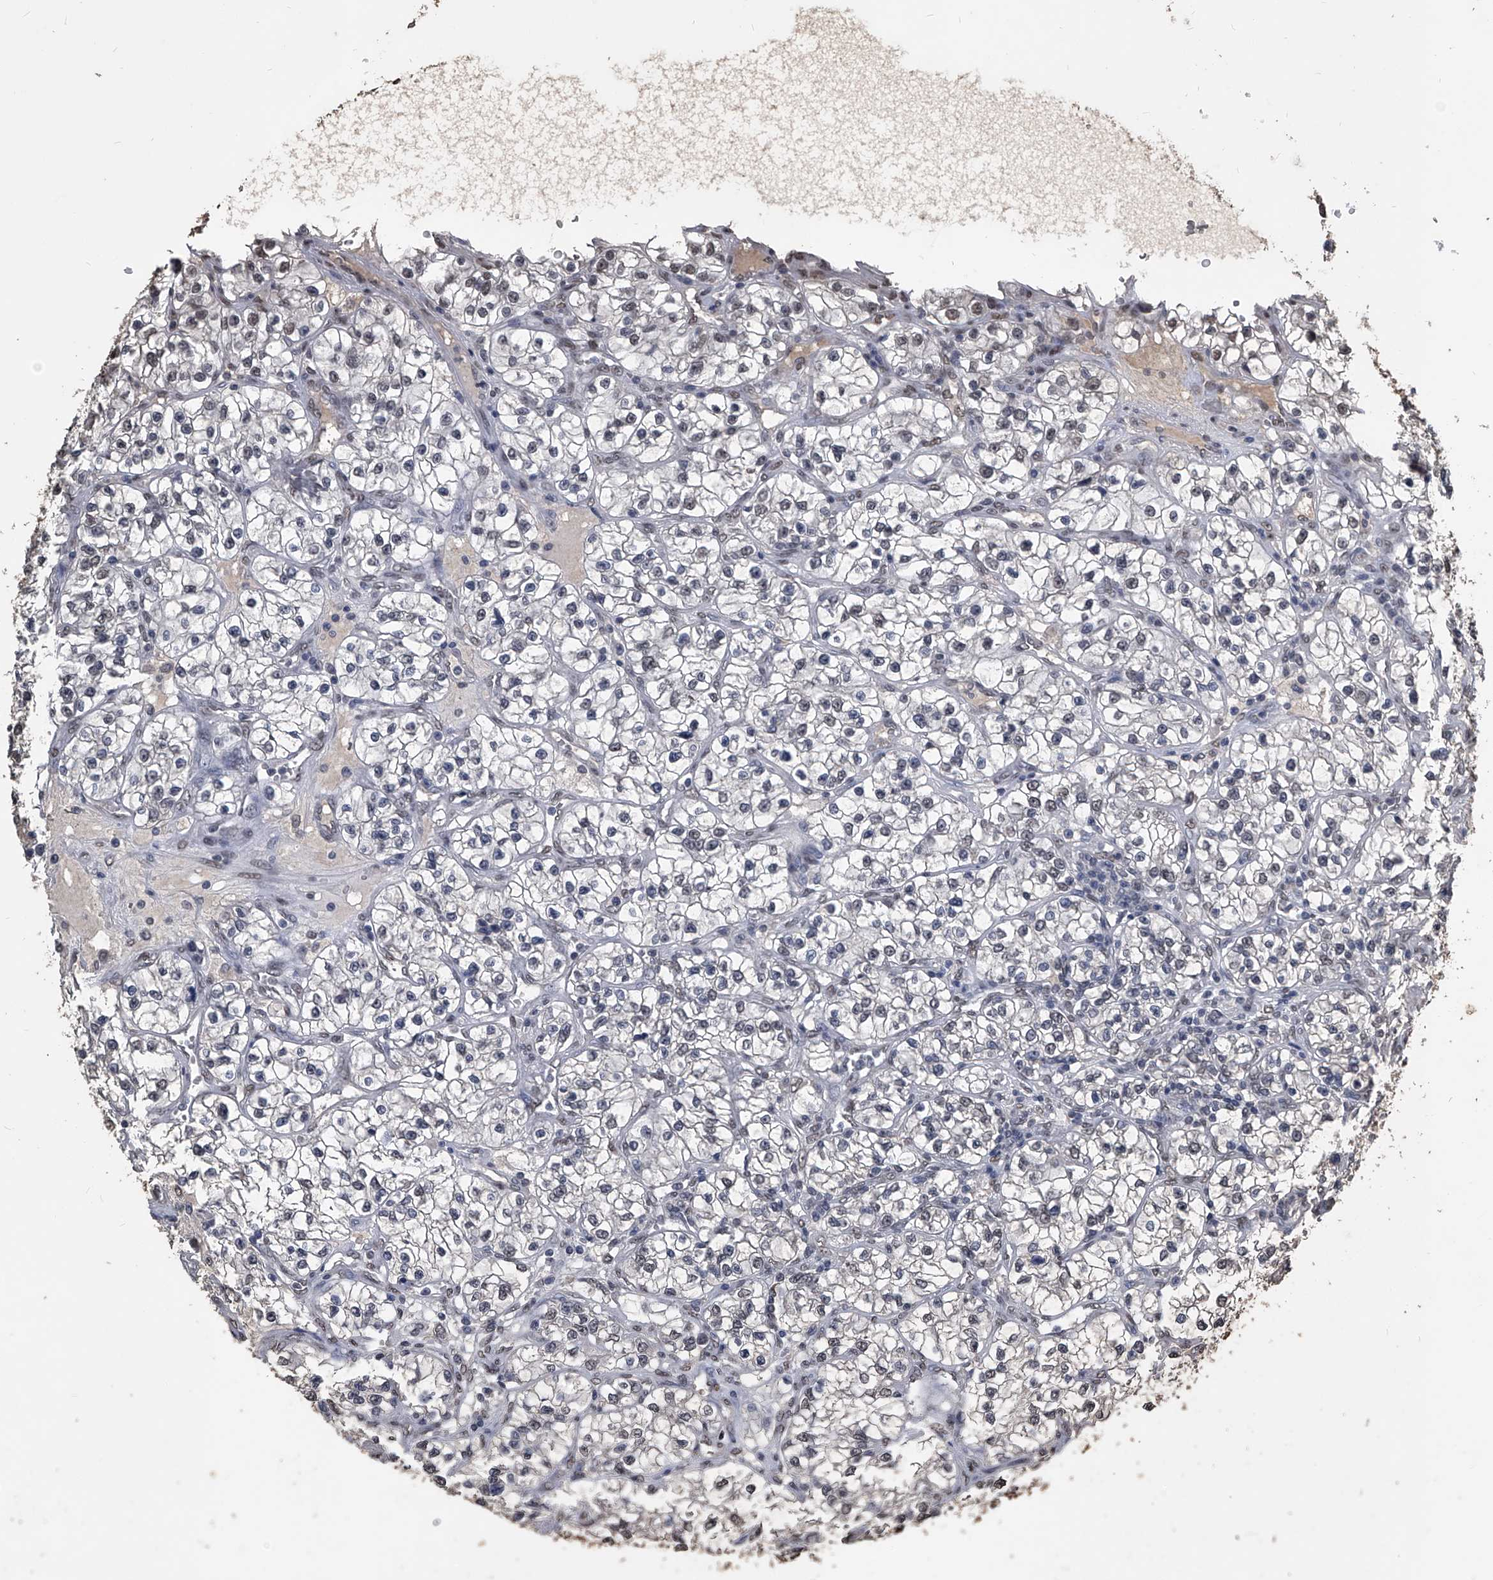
{"staining": {"intensity": "weak", "quantity": "<25%", "location": "nuclear"}, "tissue": "renal cancer", "cell_type": "Tumor cells", "image_type": "cancer", "snomed": [{"axis": "morphology", "description": "Adenocarcinoma, NOS"}, {"axis": "topography", "description": "Kidney"}], "caption": "Micrograph shows no significant protein expression in tumor cells of renal adenocarcinoma.", "gene": "MATR3", "patient": {"sex": "female", "age": 57}}